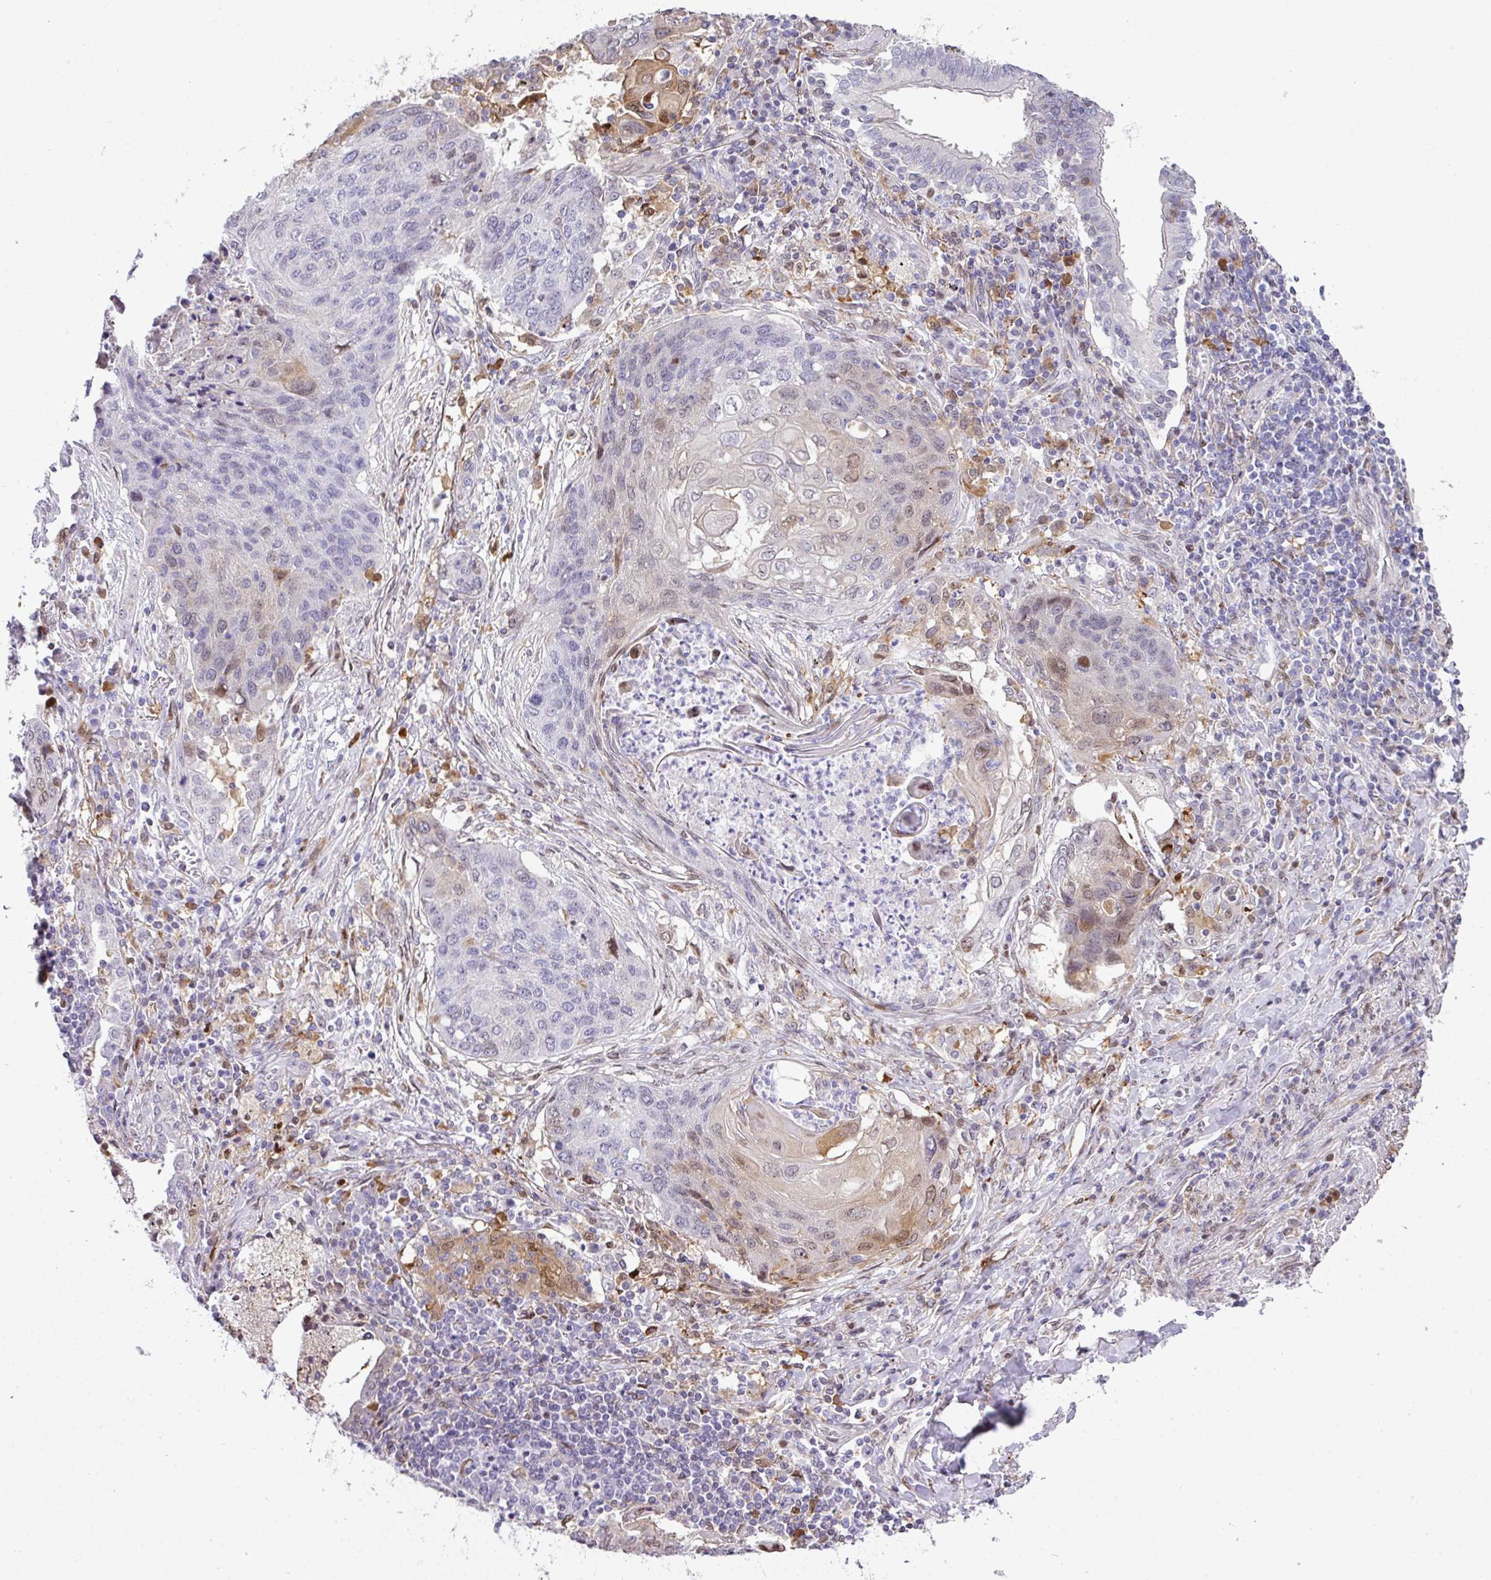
{"staining": {"intensity": "weak", "quantity": "<25%", "location": "nuclear"}, "tissue": "lung cancer", "cell_type": "Tumor cells", "image_type": "cancer", "snomed": [{"axis": "morphology", "description": "Squamous cell carcinoma, NOS"}, {"axis": "topography", "description": "Lung"}], "caption": "DAB (3,3'-diaminobenzidine) immunohistochemical staining of human lung squamous cell carcinoma demonstrates no significant staining in tumor cells.", "gene": "PLK1", "patient": {"sex": "female", "age": 63}}